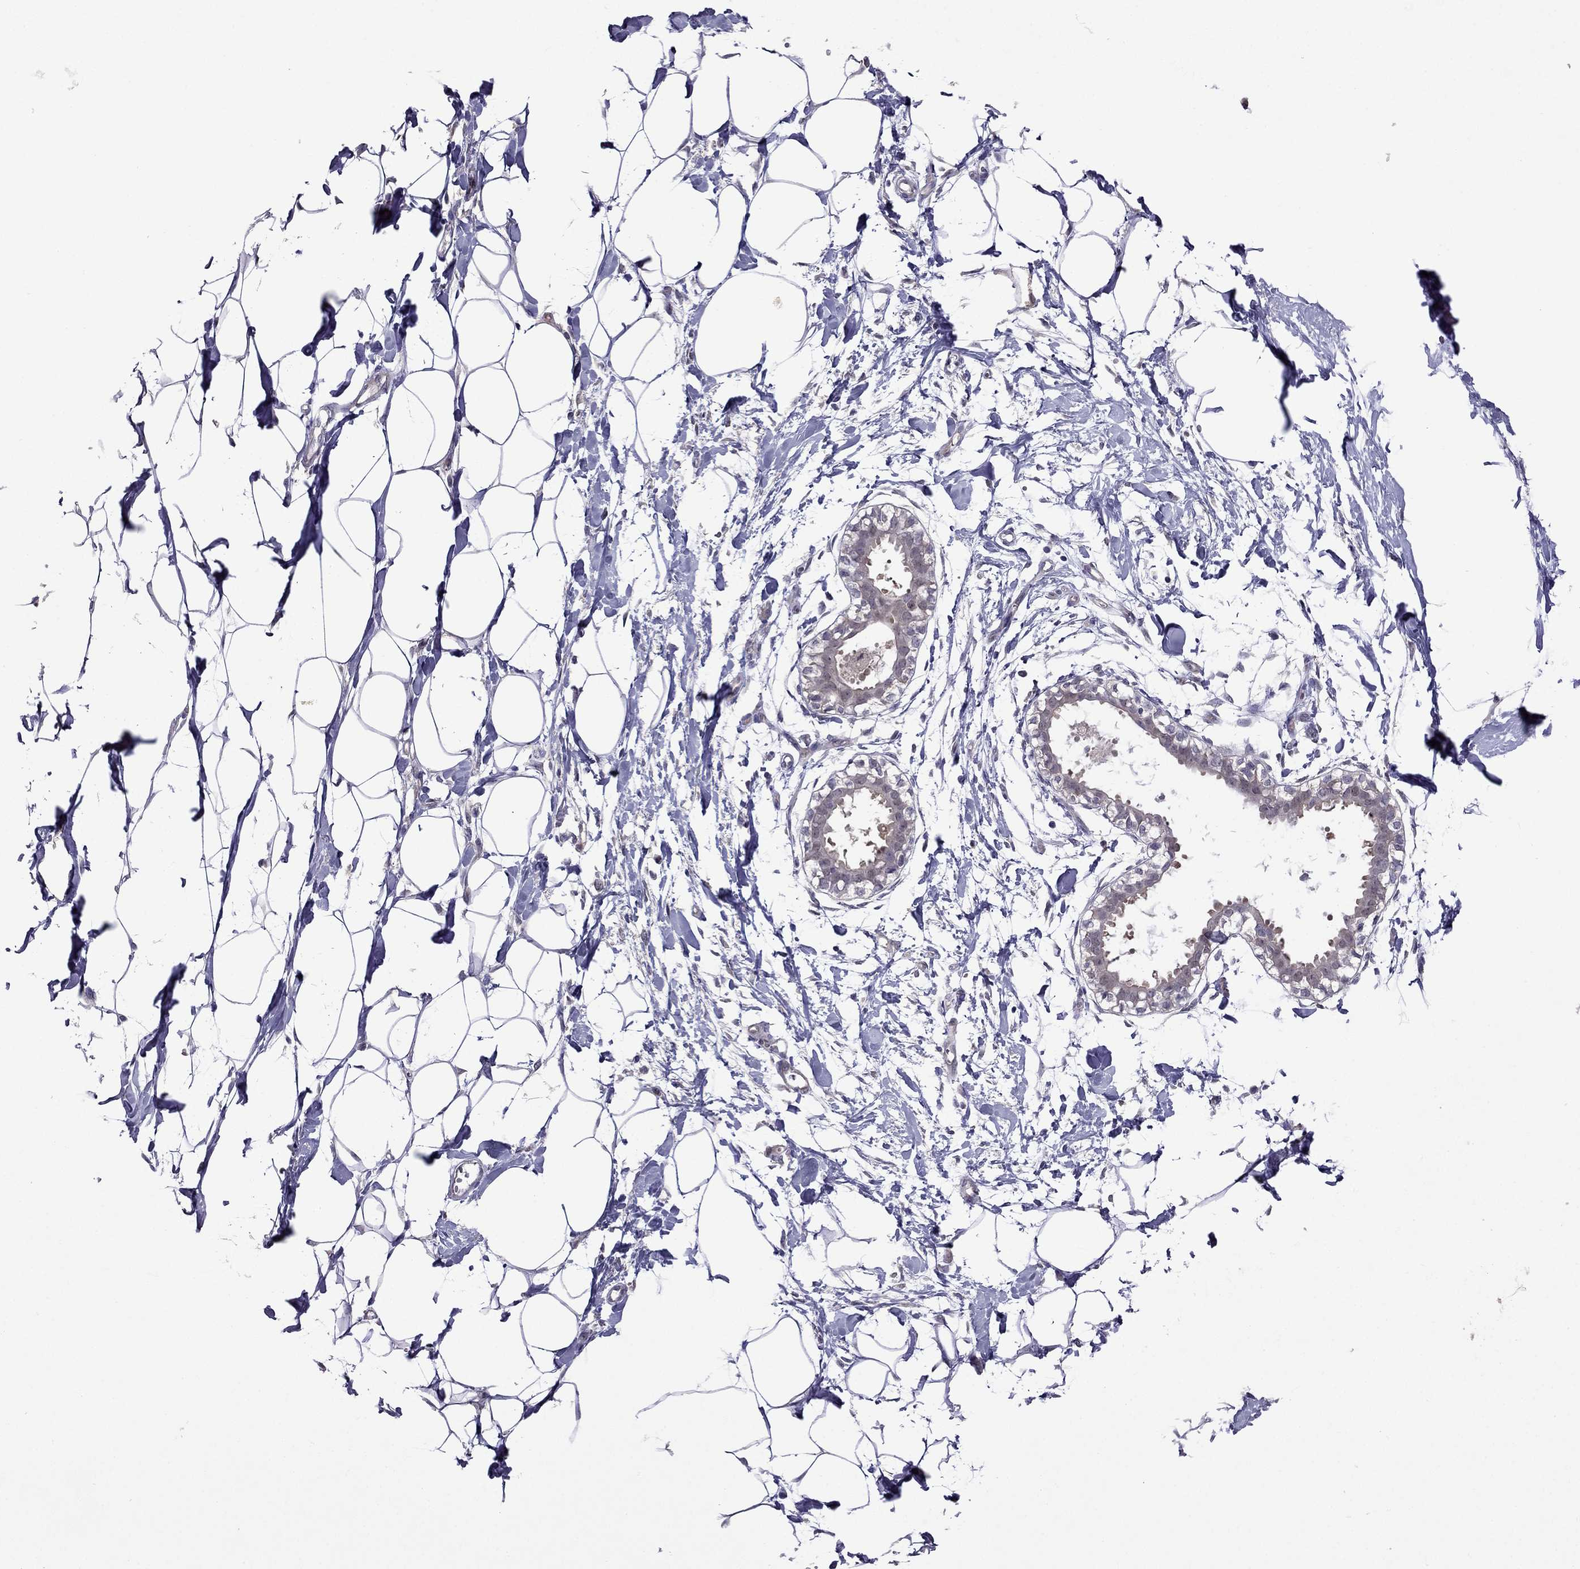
{"staining": {"intensity": "negative", "quantity": "none", "location": "none"}, "tissue": "breast", "cell_type": "Adipocytes", "image_type": "normal", "snomed": [{"axis": "morphology", "description": "Normal tissue, NOS"}, {"axis": "topography", "description": "Breast"}], "caption": "A high-resolution micrograph shows immunohistochemistry (IHC) staining of normal breast, which demonstrates no significant expression in adipocytes. The staining is performed using DAB brown chromogen with nuclei counter-stained in using hematoxylin.", "gene": "CDK5", "patient": {"sex": "female", "age": 49}}